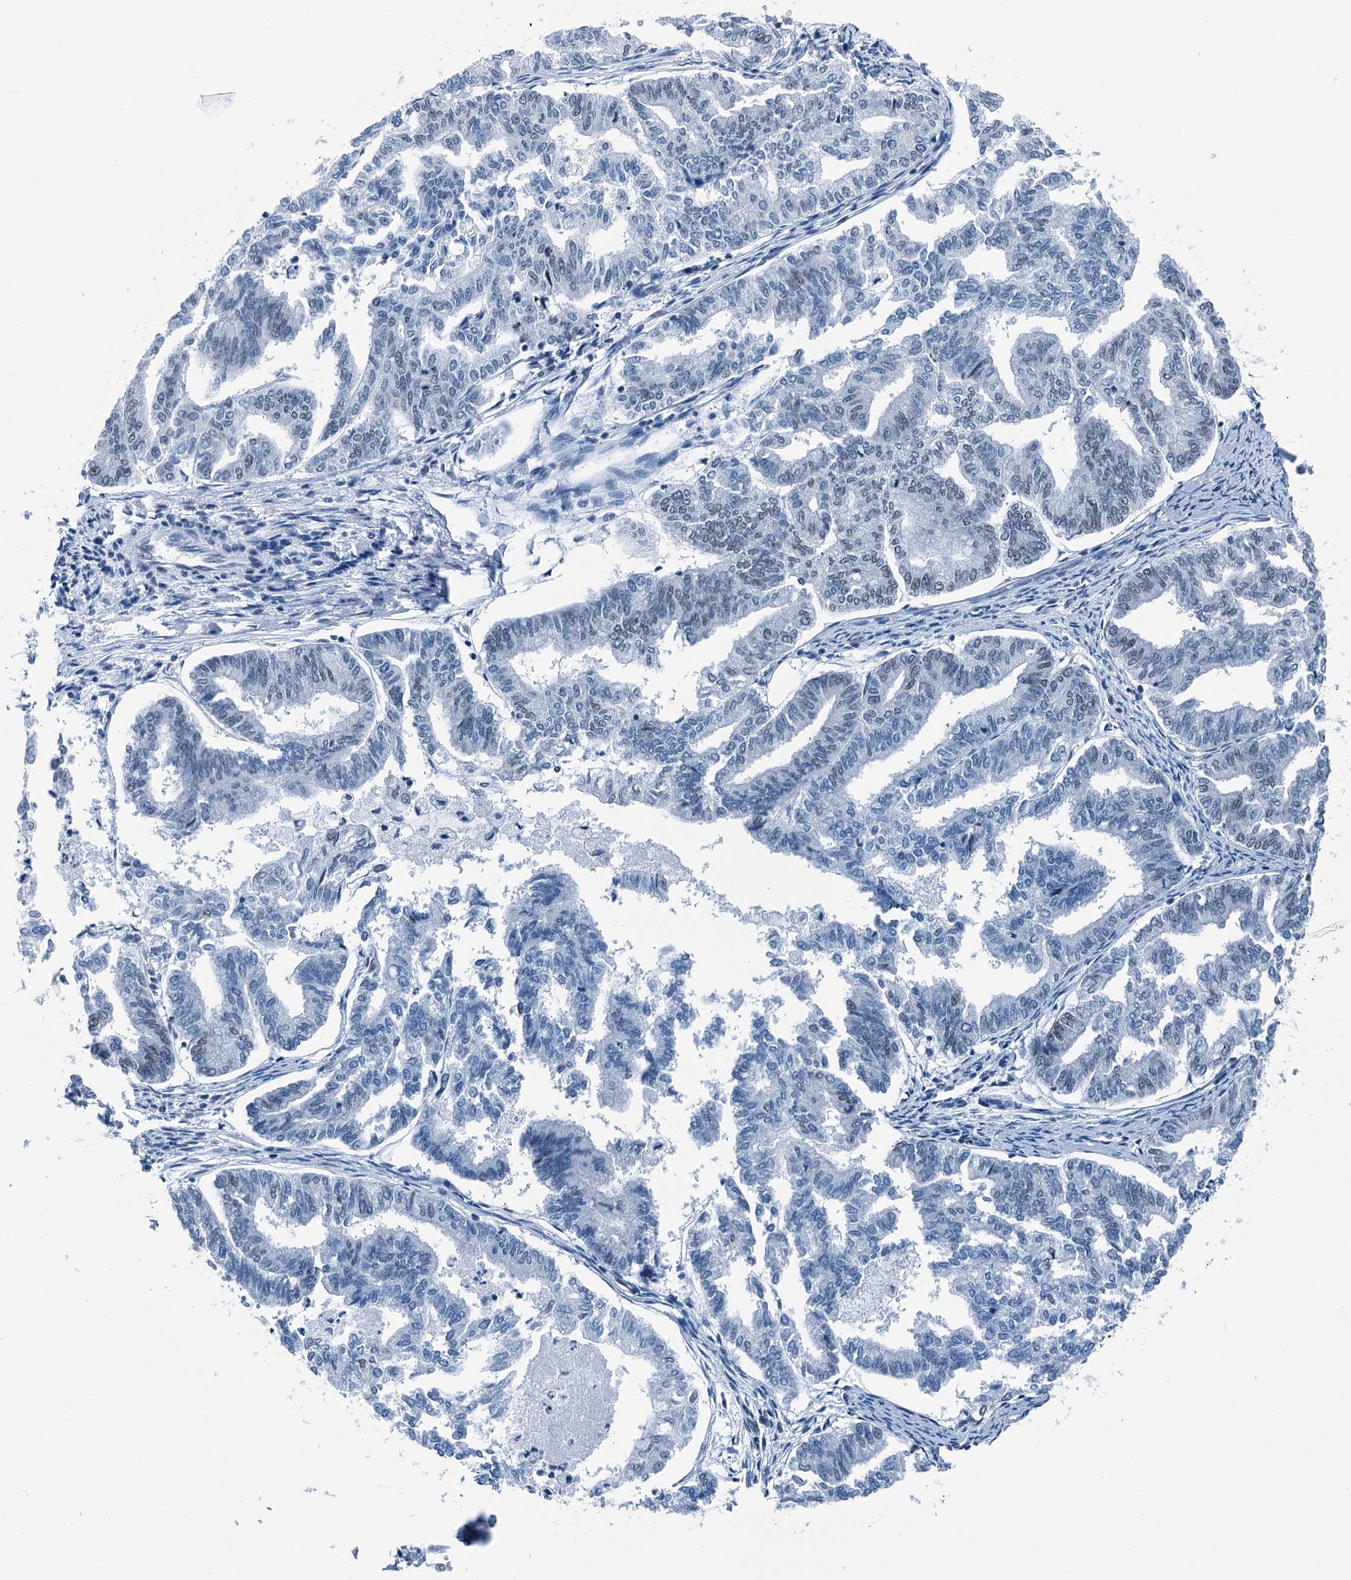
{"staining": {"intensity": "negative", "quantity": "none", "location": "none"}, "tissue": "endometrial cancer", "cell_type": "Tumor cells", "image_type": "cancer", "snomed": [{"axis": "morphology", "description": "Adenocarcinoma, NOS"}, {"axis": "topography", "description": "Endometrium"}], "caption": "A high-resolution image shows IHC staining of adenocarcinoma (endometrial), which shows no significant staining in tumor cells.", "gene": "TRPT1", "patient": {"sex": "female", "age": 79}}